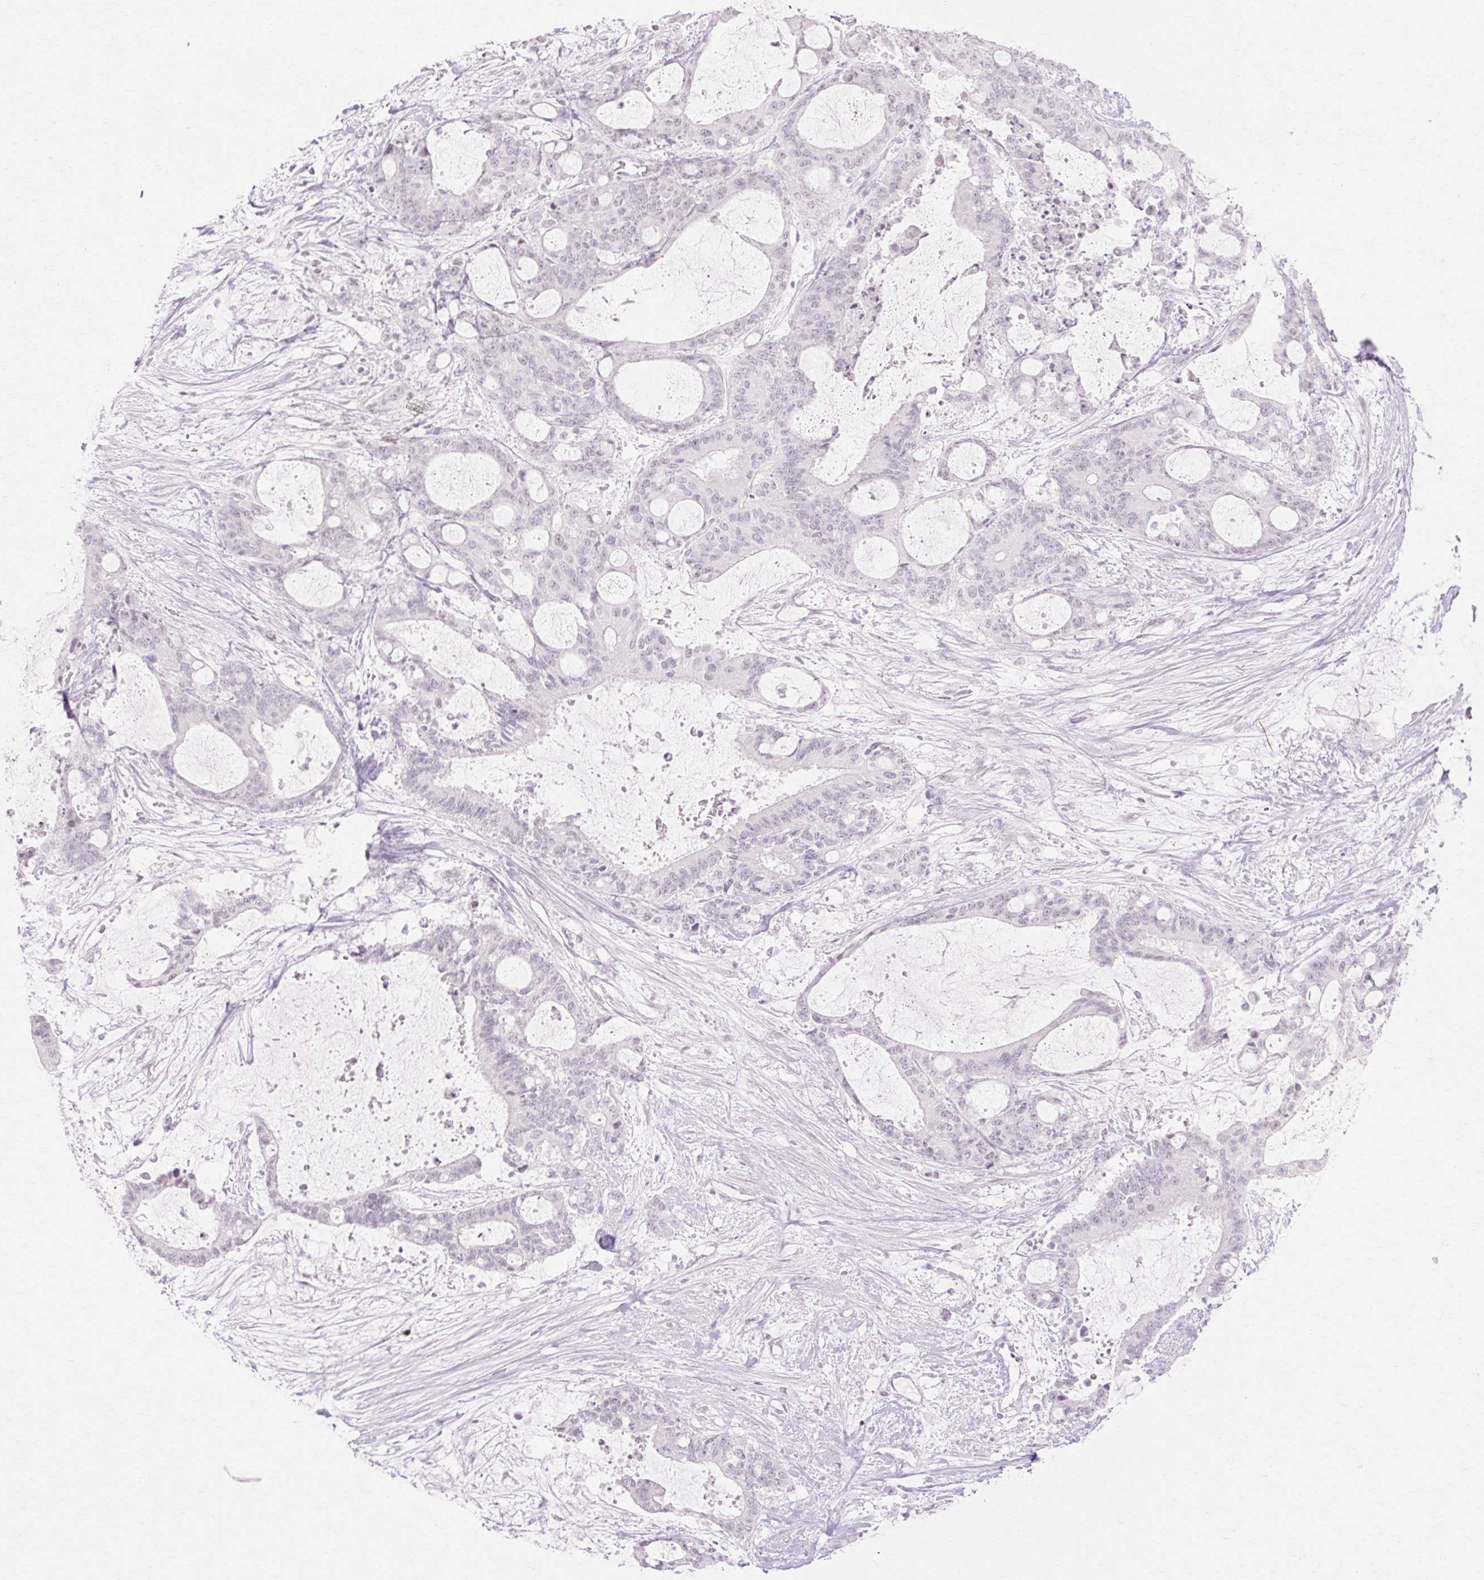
{"staining": {"intensity": "negative", "quantity": "none", "location": "none"}, "tissue": "liver cancer", "cell_type": "Tumor cells", "image_type": "cancer", "snomed": [{"axis": "morphology", "description": "Normal tissue, NOS"}, {"axis": "morphology", "description": "Cholangiocarcinoma"}, {"axis": "topography", "description": "Liver"}, {"axis": "topography", "description": "Peripheral nerve tissue"}], "caption": "Liver cancer was stained to show a protein in brown. There is no significant staining in tumor cells.", "gene": "C3orf49", "patient": {"sex": "female", "age": 73}}